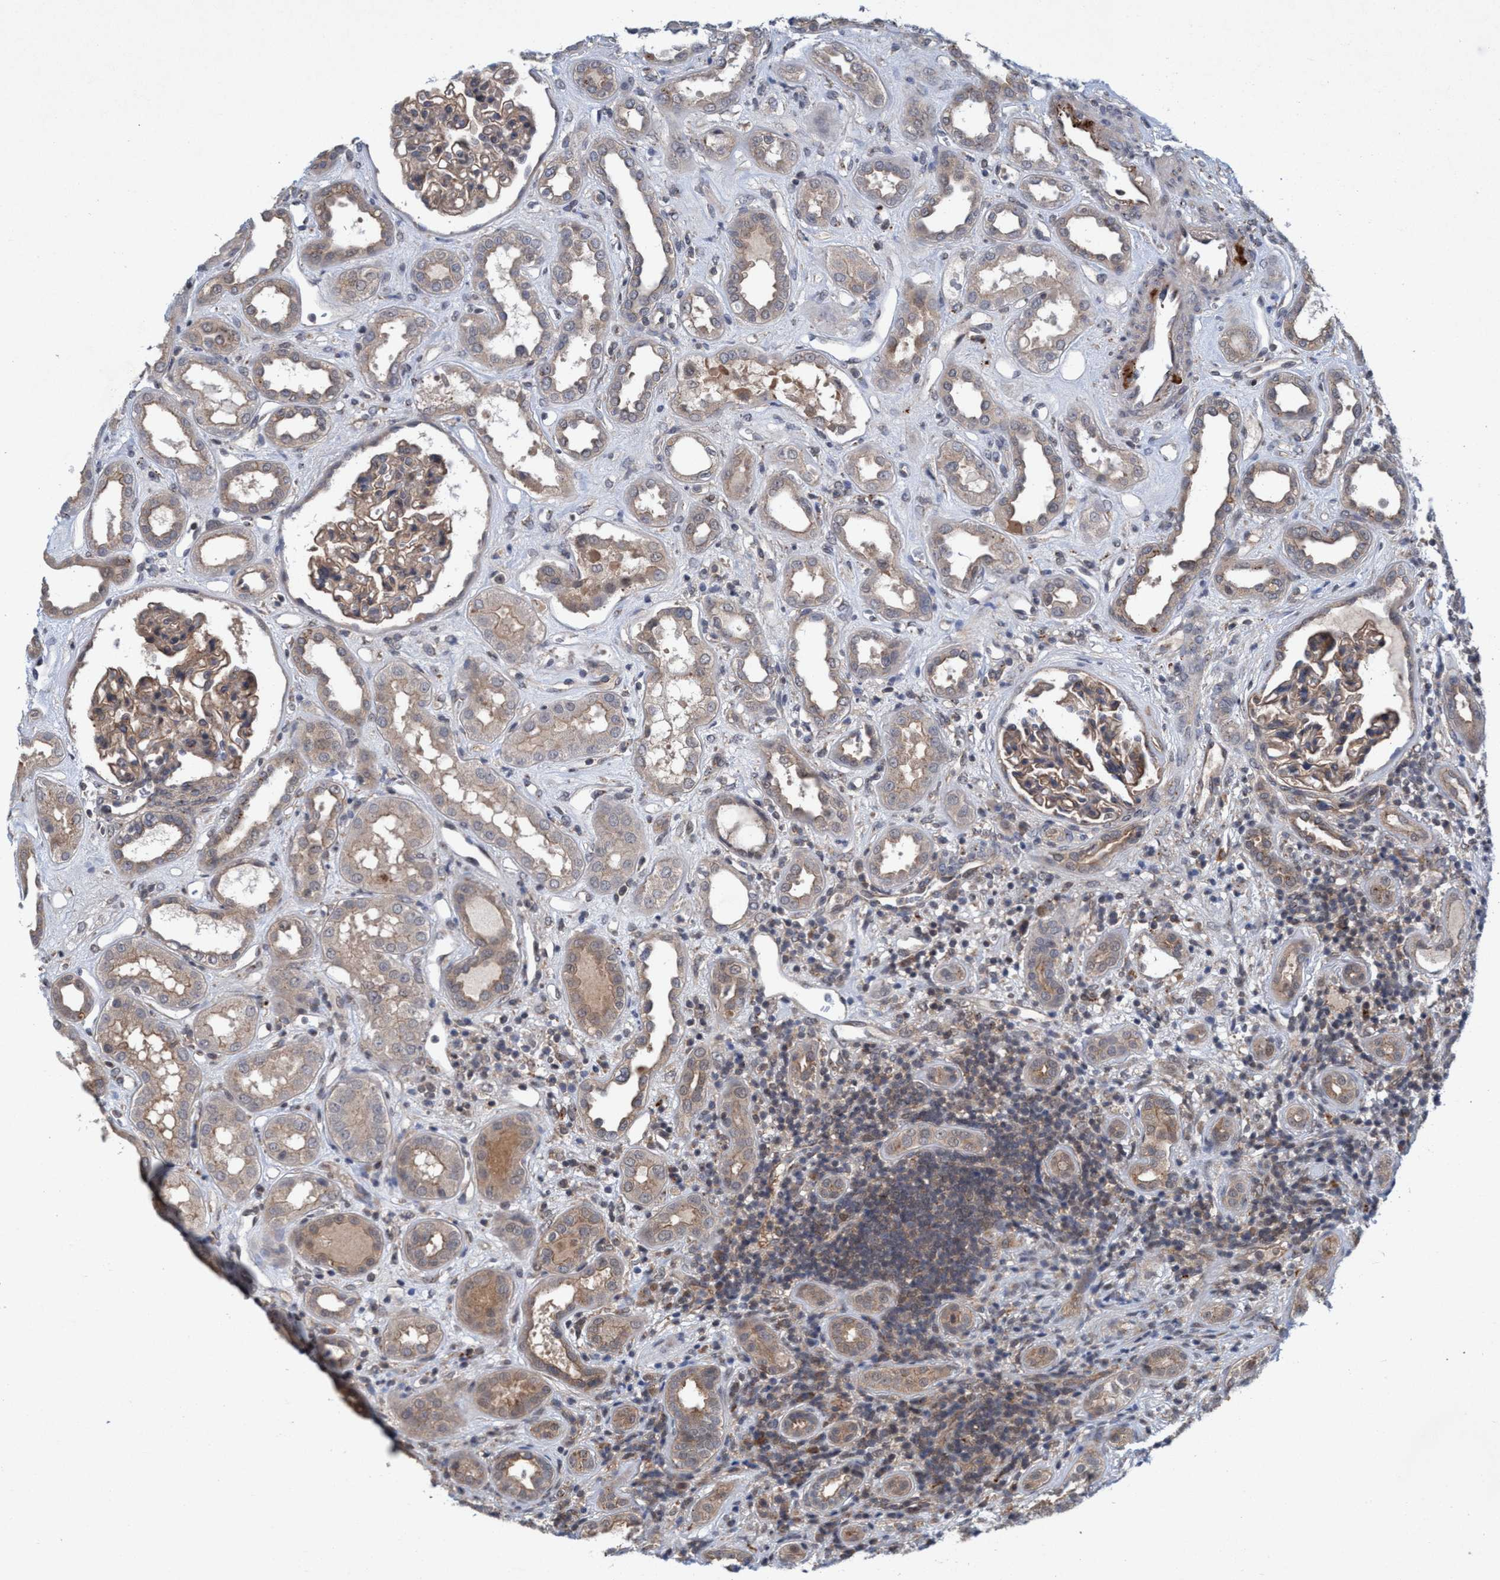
{"staining": {"intensity": "weak", "quantity": "25%-75%", "location": "cytoplasmic/membranous"}, "tissue": "kidney", "cell_type": "Cells in glomeruli", "image_type": "normal", "snomed": [{"axis": "morphology", "description": "Normal tissue, NOS"}, {"axis": "topography", "description": "Kidney"}], "caption": "Immunohistochemistry of benign kidney exhibits low levels of weak cytoplasmic/membranous staining in approximately 25%-75% of cells in glomeruli.", "gene": "TRIM65", "patient": {"sex": "male", "age": 59}}